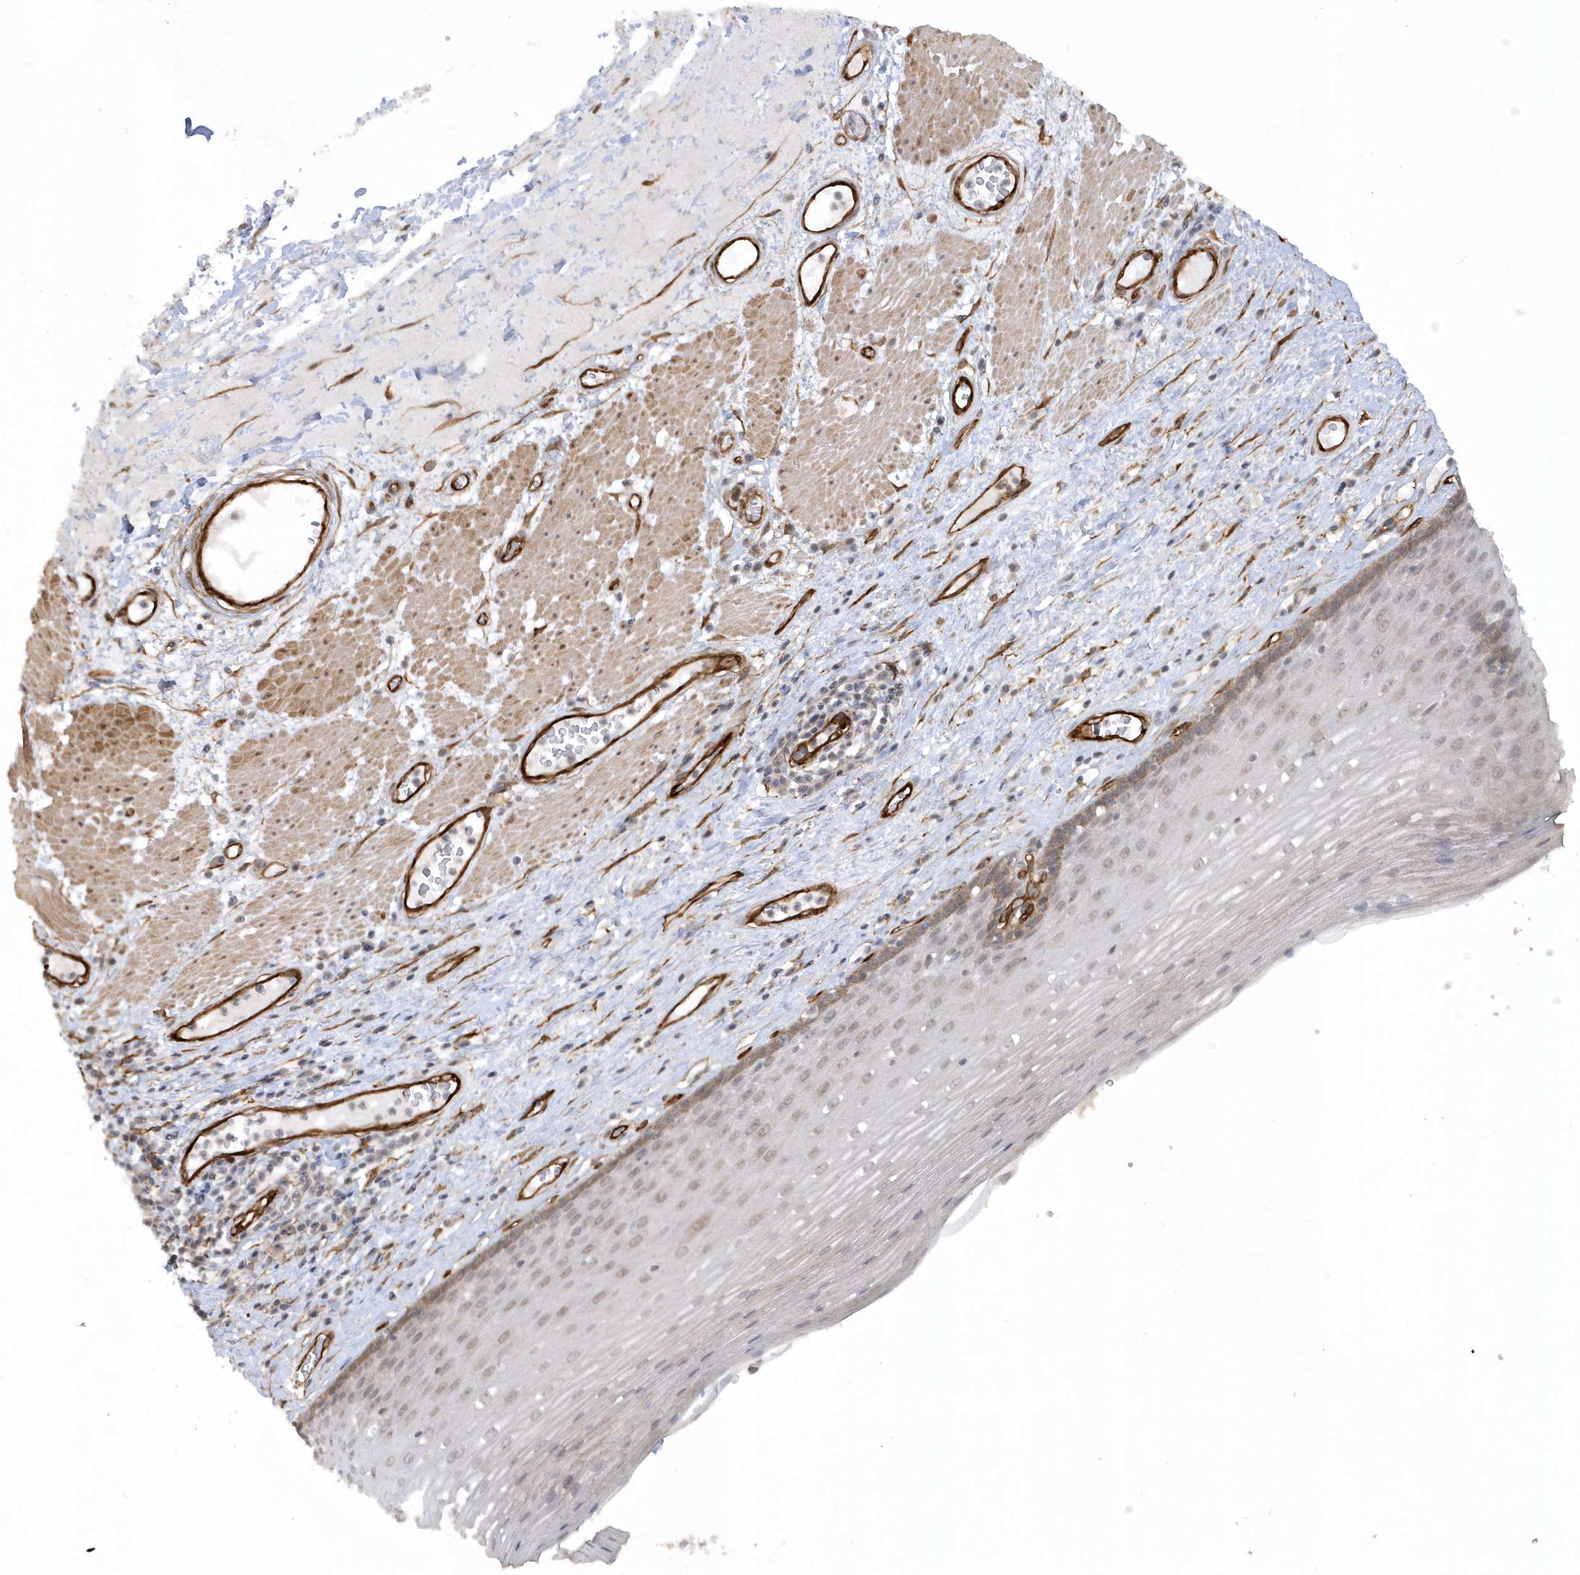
{"staining": {"intensity": "moderate", "quantity": "<25%", "location": "cytoplasmic/membranous,nuclear"}, "tissue": "esophagus", "cell_type": "Squamous epithelial cells", "image_type": "normal", "snomed": [{"axis": "morphology", "description": "Normal tissue, NOS"}, {"axis": "topography", "description": "Esophagus"}], "caption": "Squamous epithelial cells exhibit low levels of moderate cytoplasmic/membranous,nuclear positivity in about <25% of cells in unremarkable human esophagus.", "gene": "RAI14", "patient": {"sex": "male", "age": 62}}